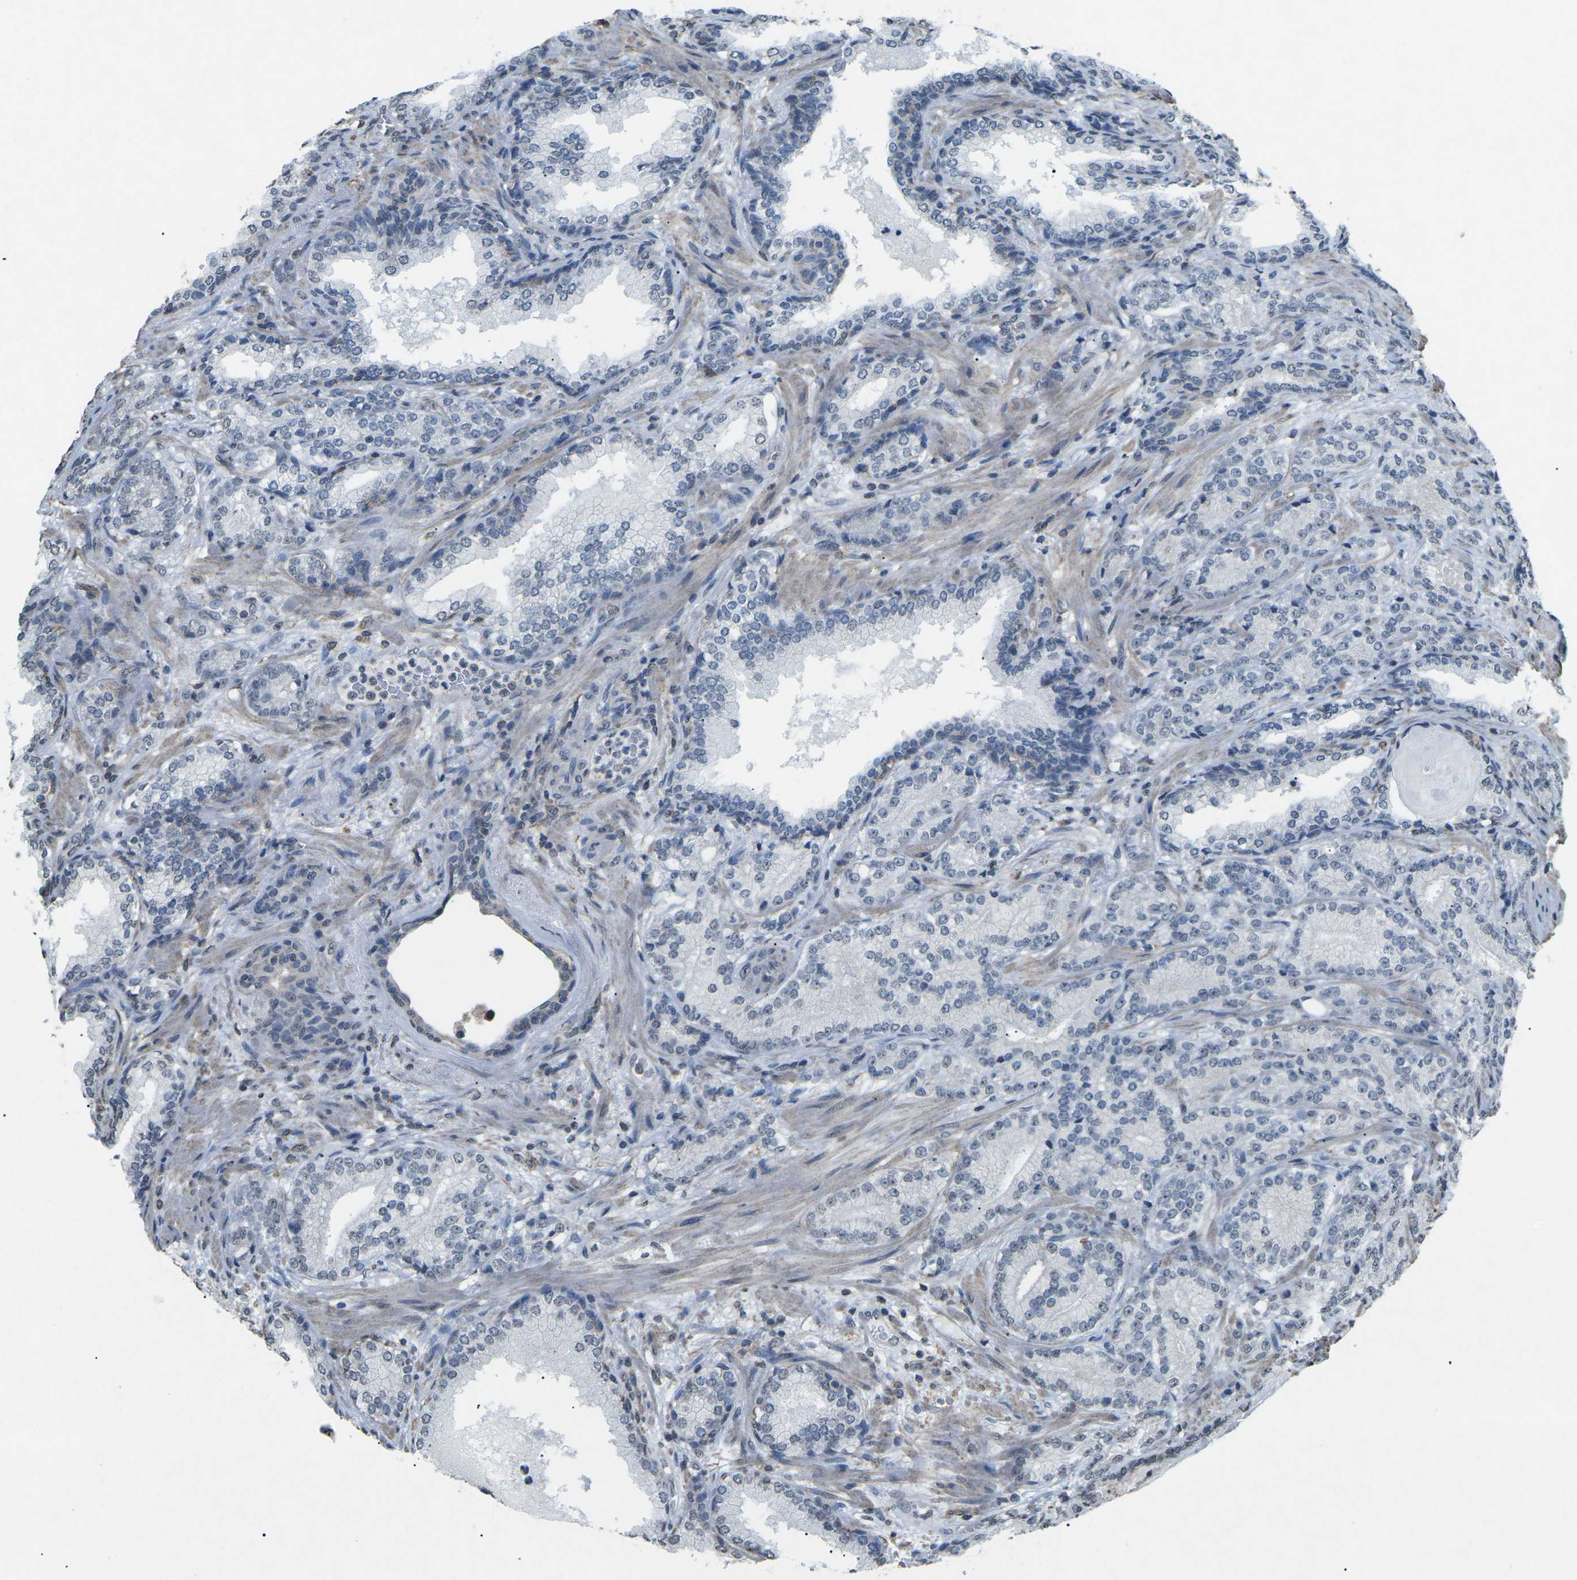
{"staining": {"intensity": "negative", "quantity": "none", "location": "none"}, "tissue": "prostate cancer", "cell_type": "Tumor cells", "image_type": "cancer", "snomed": [{"axis": "morphology", "description": "Adenocarcinoma, High grade"}, {"axis": "topography", "description": "Prostate"}], "caption": "Prostate cancer (adenocarcinoma (high-grade)) was stained to show a protein in brown. There is no significant positivity in tumor cells. (DAB immunohistochemistry (IHC), high magnification).", "gene": "TFR2", "patient": {"sex": "male", "age": 61}}